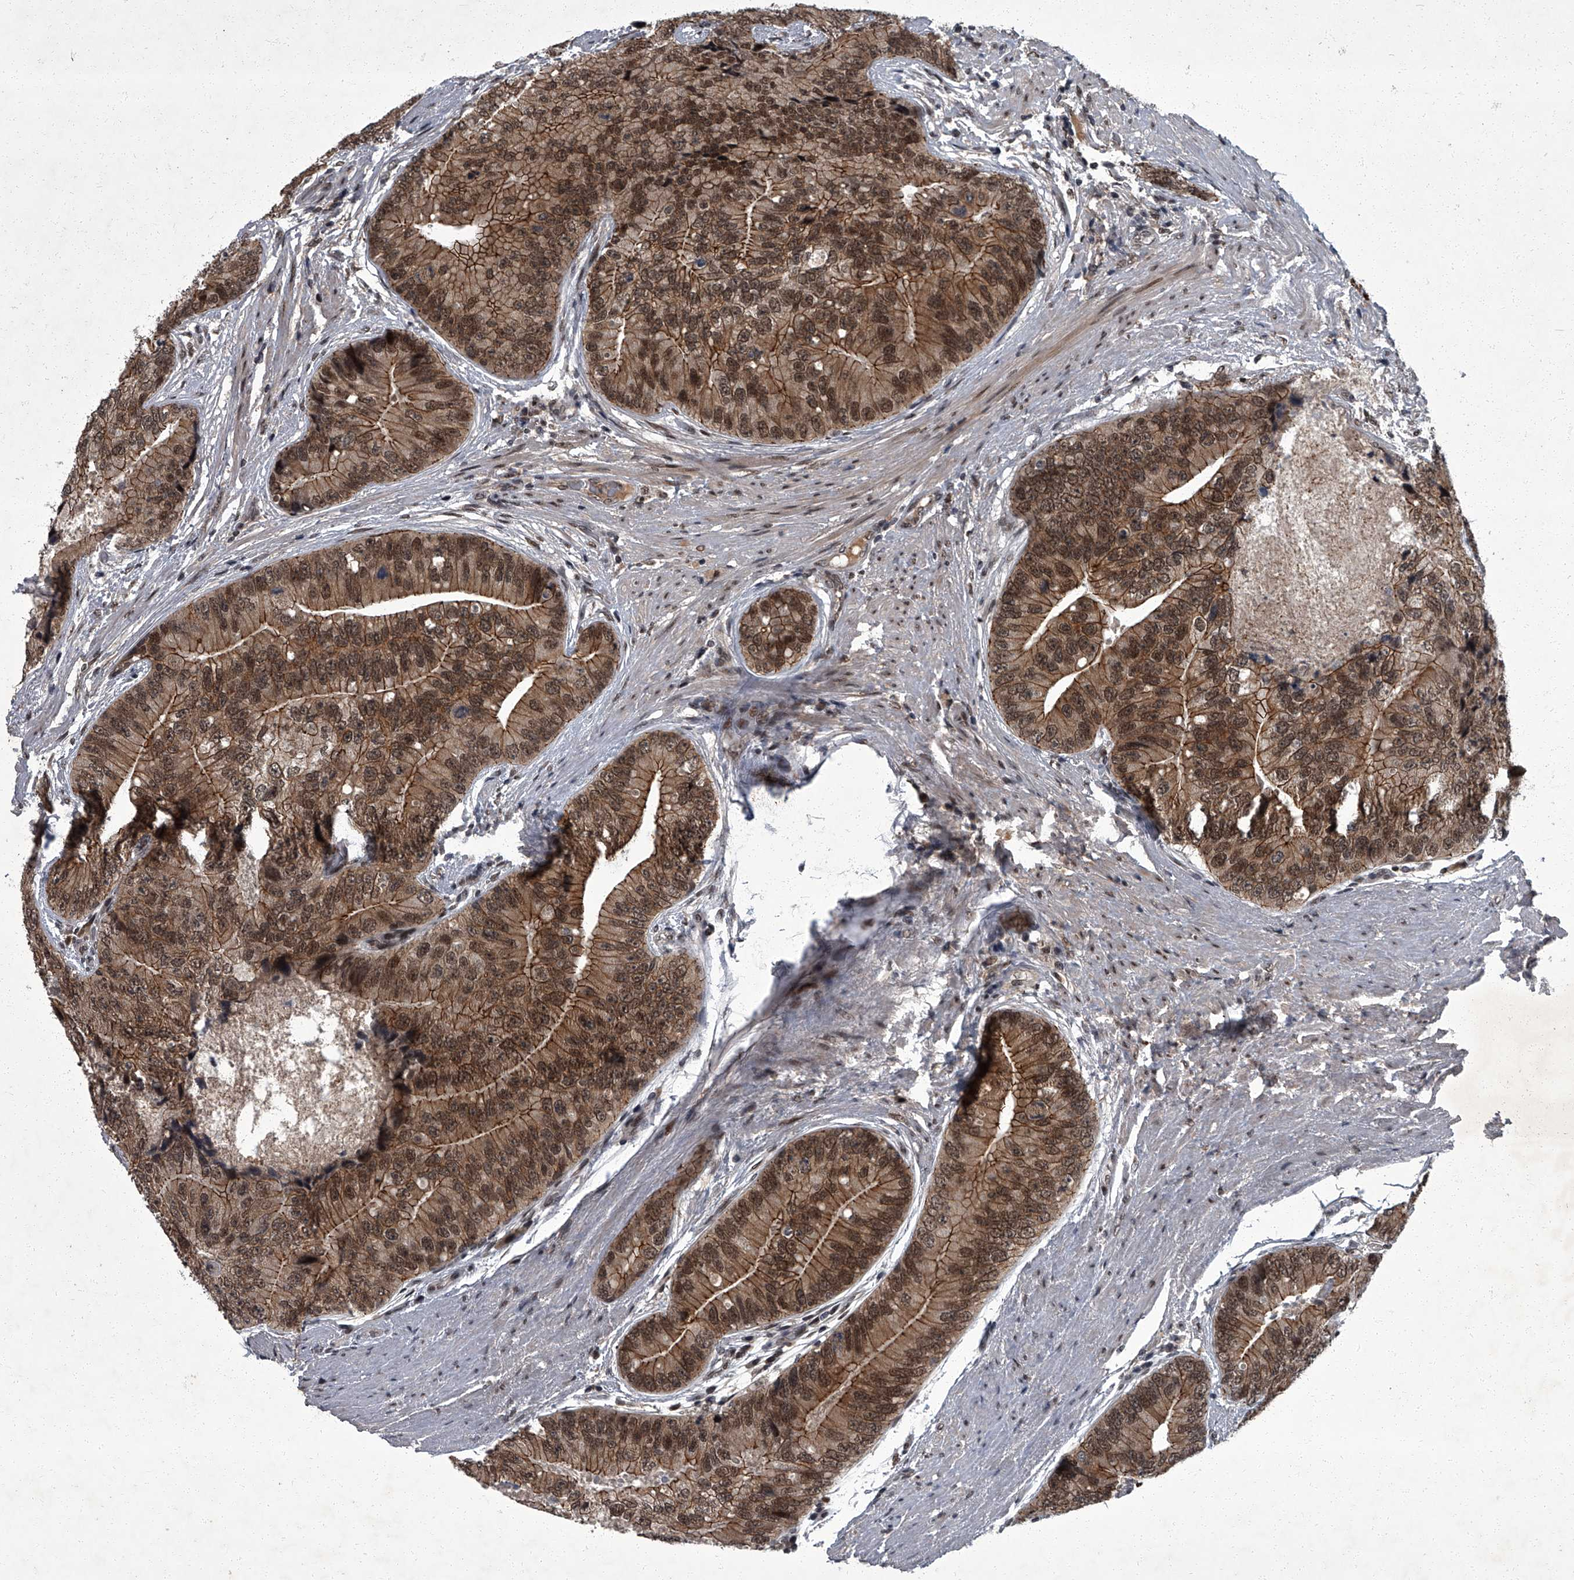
{"staining": {"intensity": "moderate", "quantity": ">75%", "location": "cytoplasmic/membranous,nuclear"}, "tissue": "prostate cancer", "cell_type": "Tumor cells", "image_type": "cancer", "snomed": [{"axis": "morphology", "description": "Adenocarcinoma, High grade"}, {"axis": "topography", "description": "Prostate"}], "caption": "Prostate cancer (high-grade adenocarcinoma) stained with a protein marker demonstrates moderate staining in tumor cells.", "gene": "ZNF518B", "patient": {"sex": "male", "age": 70}}